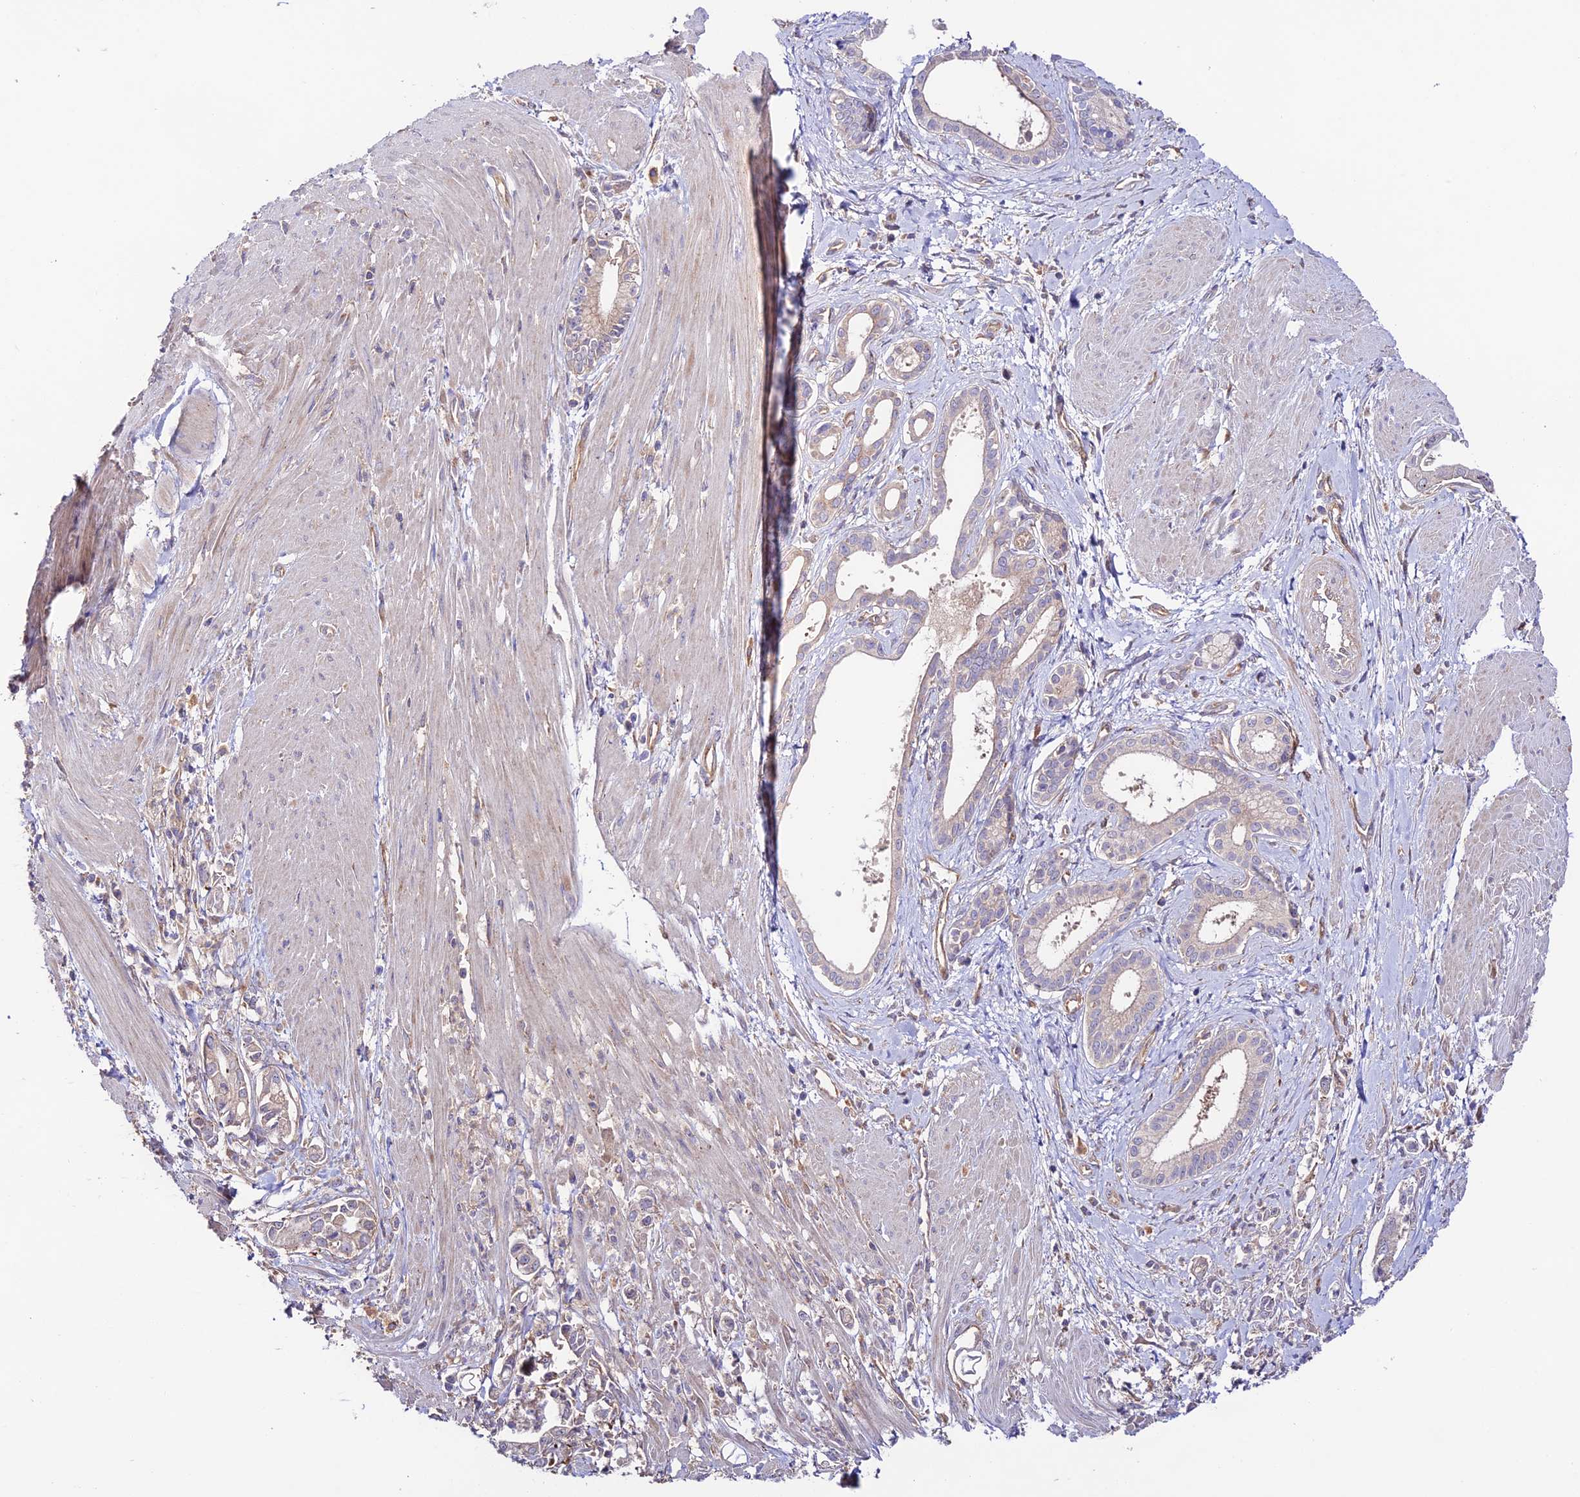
{"staining": {"intensity": "weak", "quantity": "<25%", "location": "cytoplasmic/membranous"}, "tissue": "pancreatic cancer", "cell_type": "Tumor cells", "image_type": "cancer", "snomed": [{"axis": "morphology", "description": "Adenocarcinoma, NOS"}, {"axis": "topography", "description": "Pancreas"}], "caption": "Human pancreatic cancer (adenocarcinoma) stained for a protein using immunohistochemistry (IHC) displays no expression in tumor cells.", "gene": "BRME1", "patient": {"sex": "male", "age": 78}}